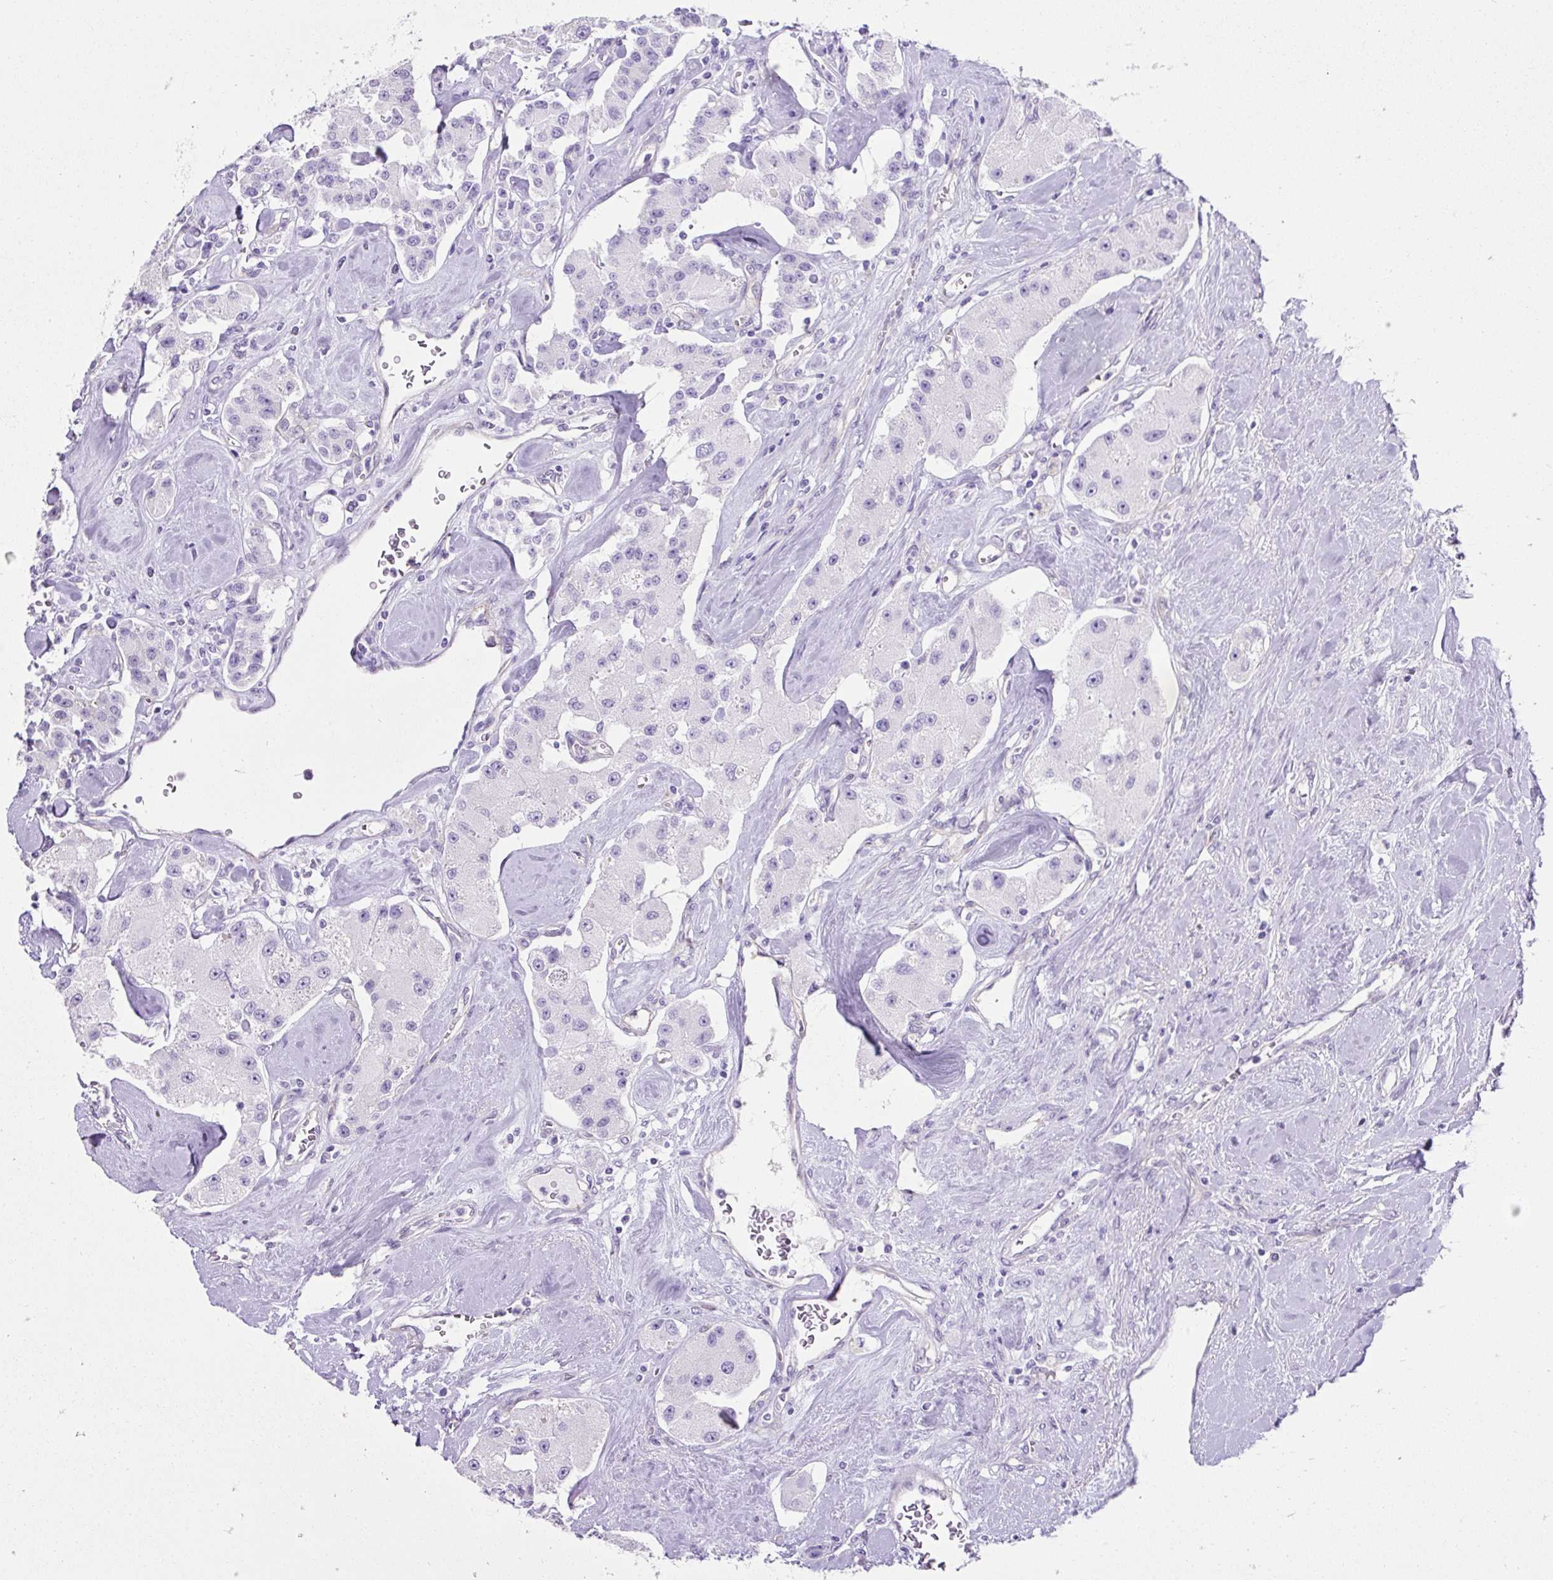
{"staining": {"intensity": "negative", "quantity": "none", "location": "none"}, "tissue": "carcinoid", "cell_type": "Tumor cells", "image_type": "cancer", "snomed": [{"axis": "morphology", "description": "Carcinoid, malignant, NOS"}, {"axis": "topography", "description": "Pancreas"}], "caption": "Carcinoid (malignant) stained for a protein using IHC exhibits no staining tumor cells.", "gene": "KRT12", "patient": {"sex": "male", "age": 41}}